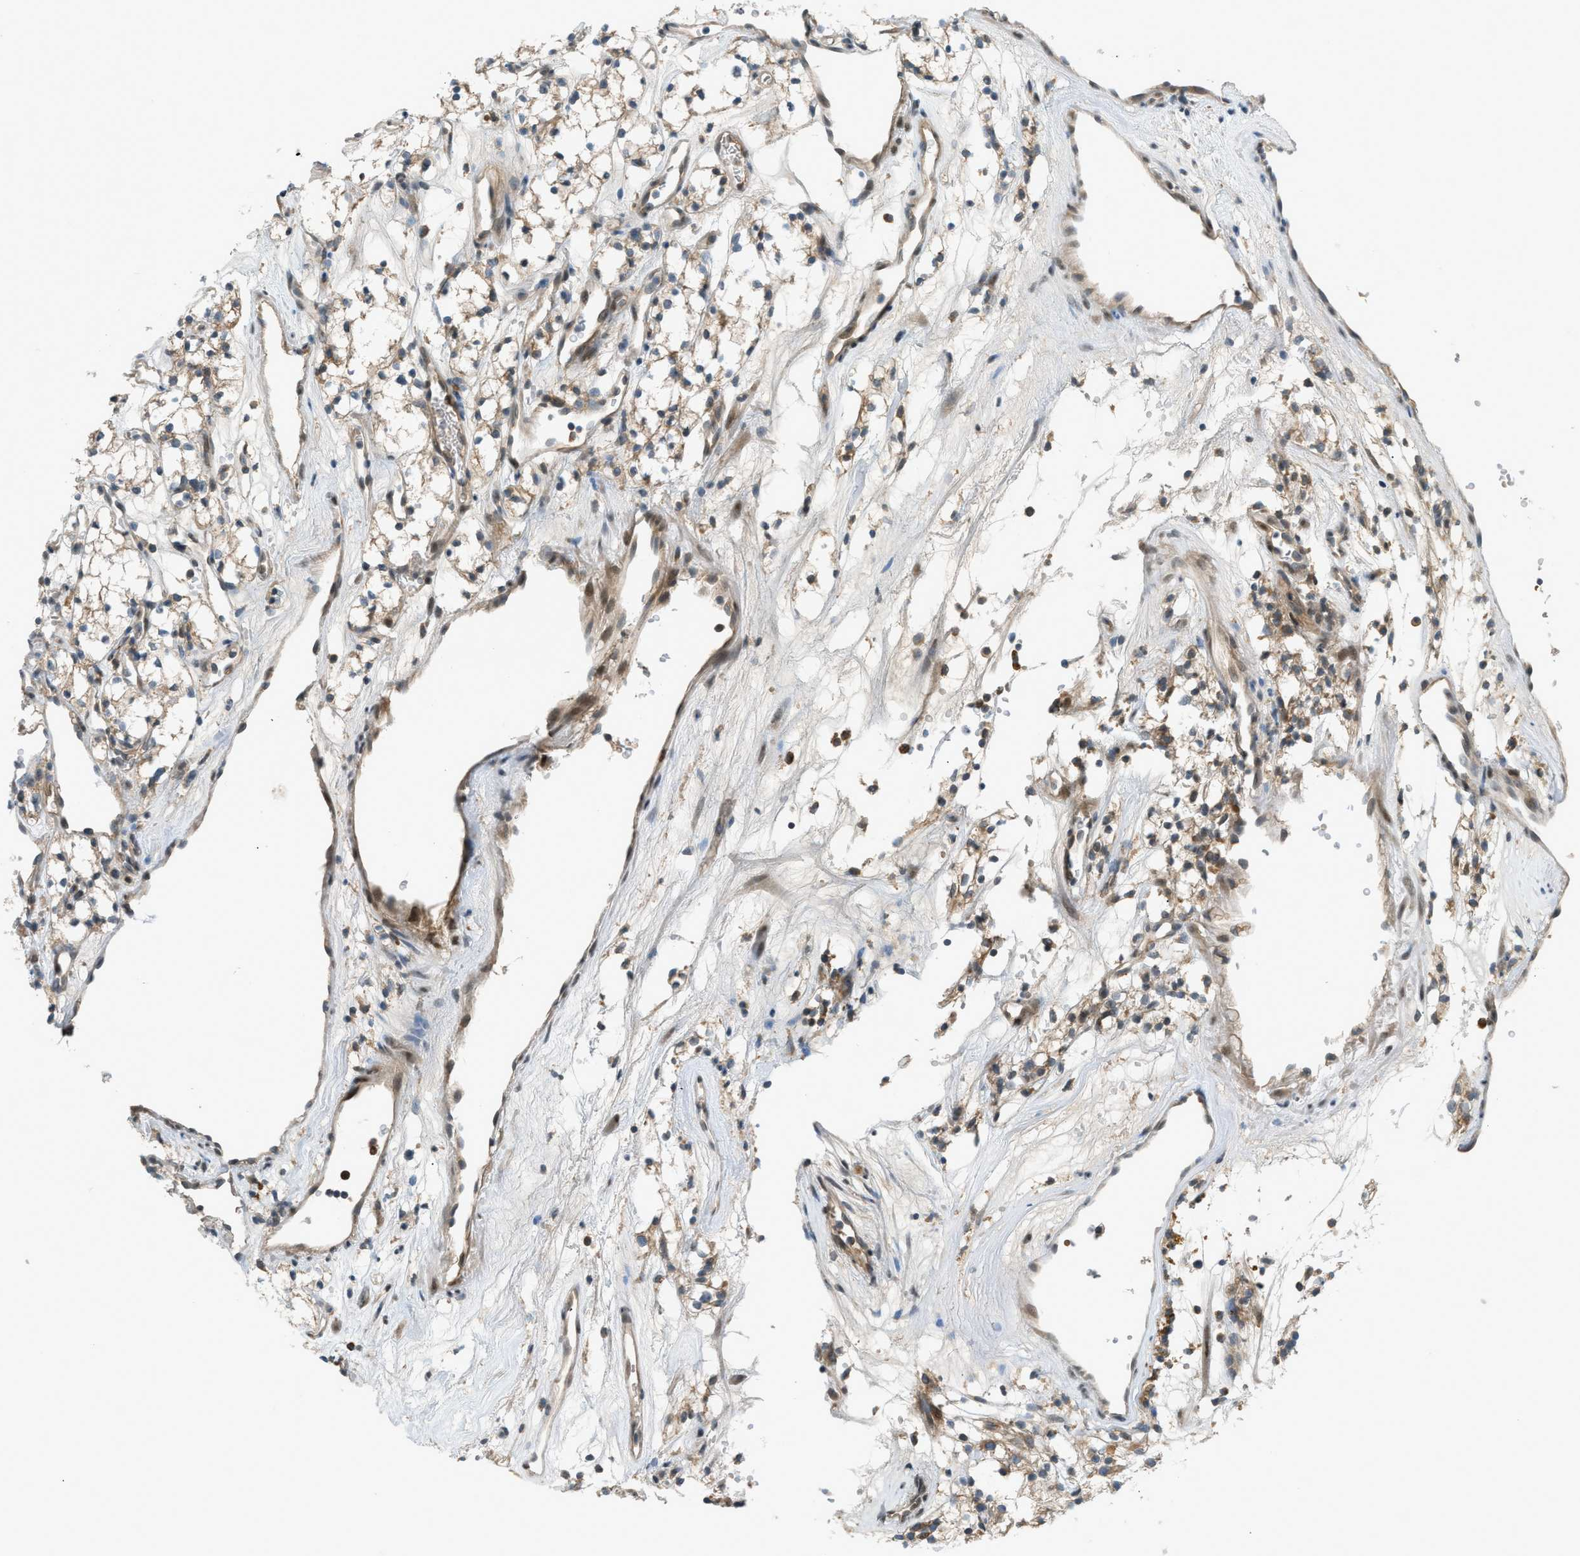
{"staining": {"intensity": "weak", "quantity": ">75%", "location": "cytoplasmic/membranous"}, "tissue": "renal cancer", "cell_type": "Tumor cells", "image_type": "cancer", "snomed": [{"axis": "morphology", "description": "Adenocarcinoma, NOS"}, {"axis": "topography", "description": "Kidney"}], "caption": "Brown immunohistochemical staining in human adenocarcinoma (renal) displays weak cytoplasmic/membranous positivity in about >75% of tumor cells.", "gene": "DYRK1A", "patient": {"sex": "male", "age": 59}}